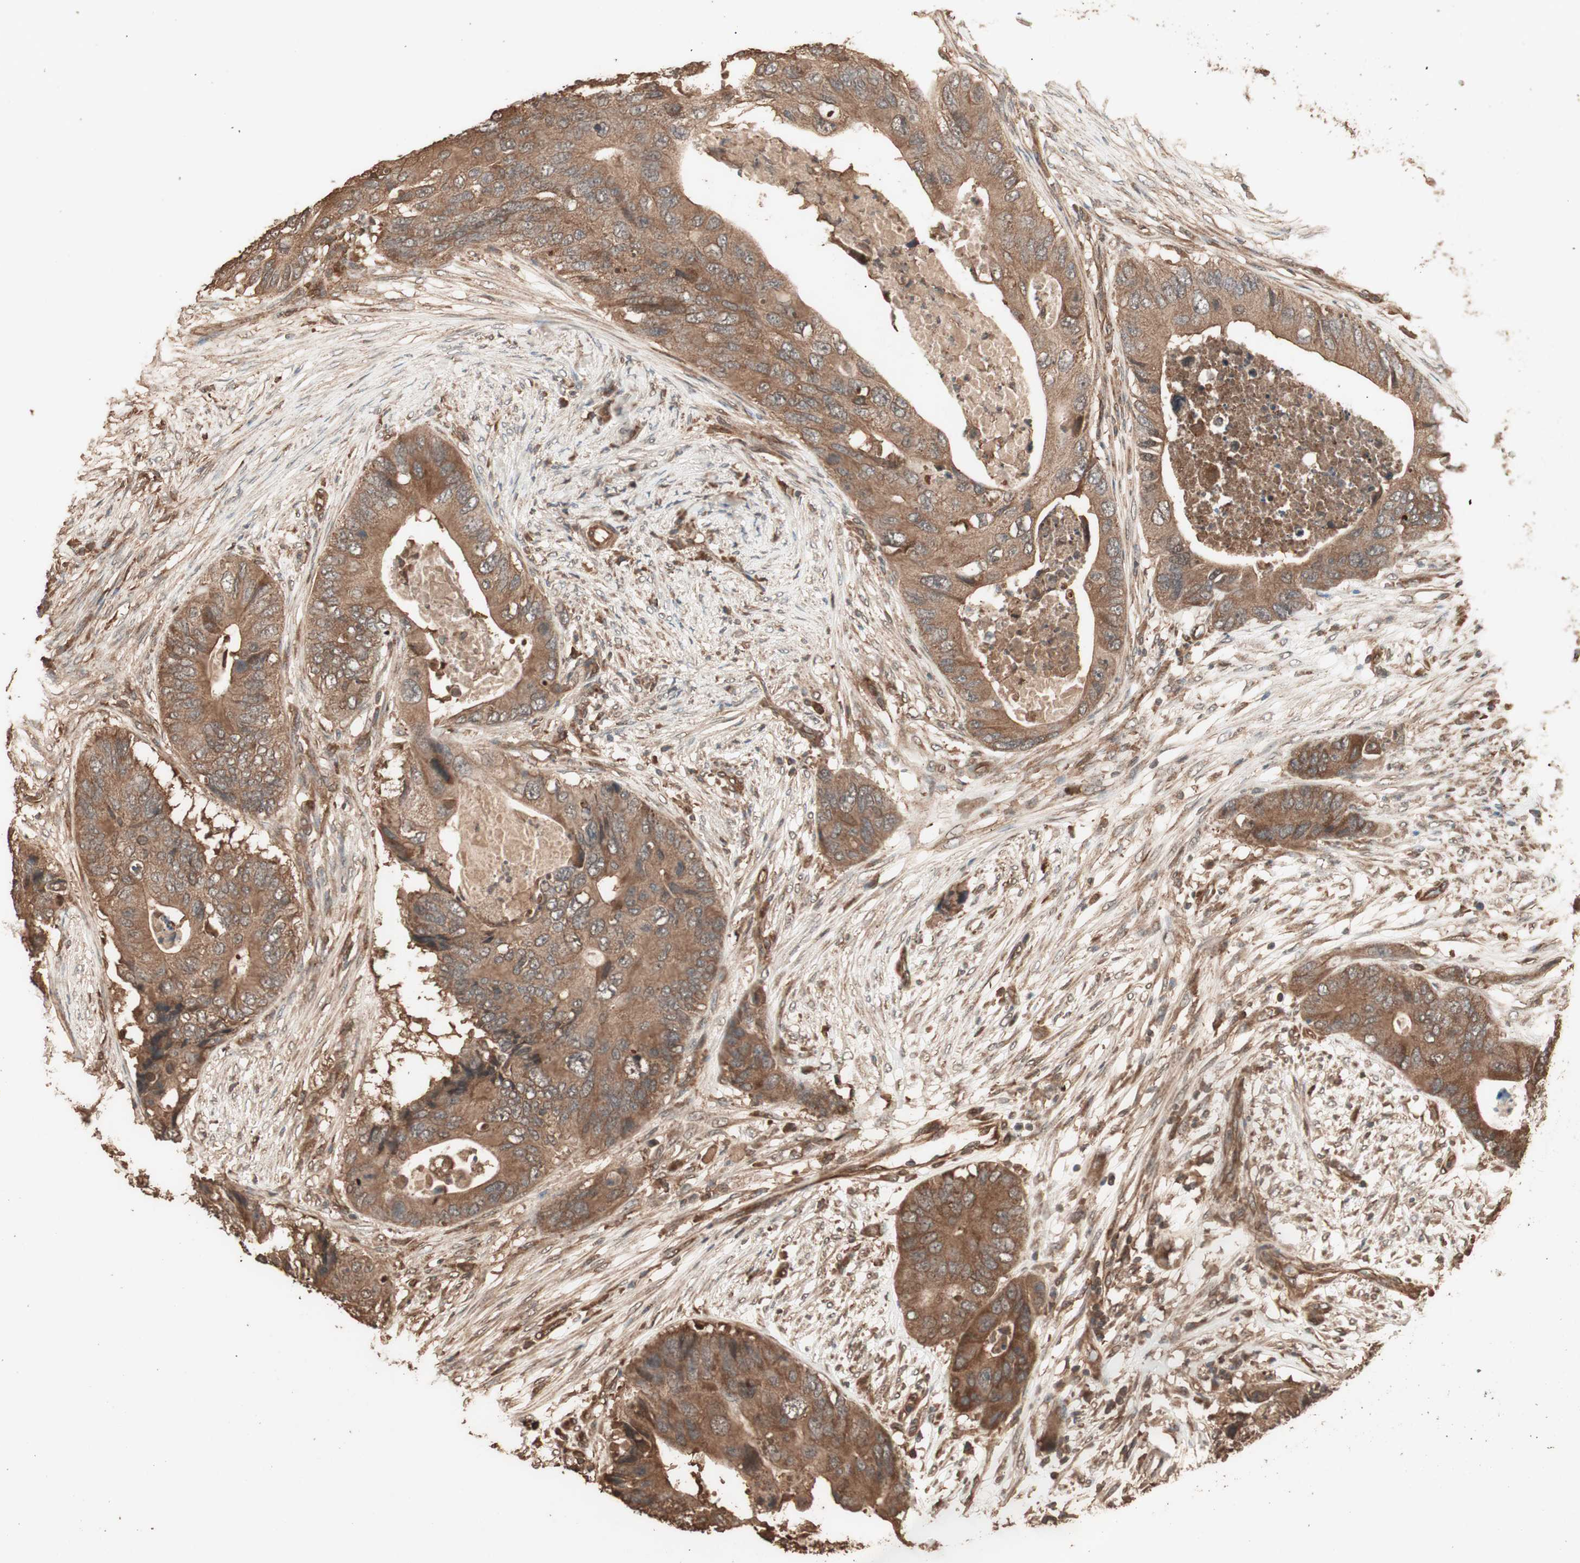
{"staining": {"intensity": "moderate", "quantity": ">75%", "location": "cytoplasmic/membranous"}, "tissue": "colorectal cancer", "cell_type": "Tumor cells", "image_type": "cancer", "snomed": [{"axis": "morphology", "description": "Adenocarcinoma, NOS"}, {"axis": "topography", "description": "Colon"}], "caption": "Colorectal cancer tissue reveals moderate cytoplasmic/membranous staining in about >75% of tumor cells, visualized by immunohistochemistry.", "gene": "CCN4", "patient": {"sex": "male", "age": 71}}